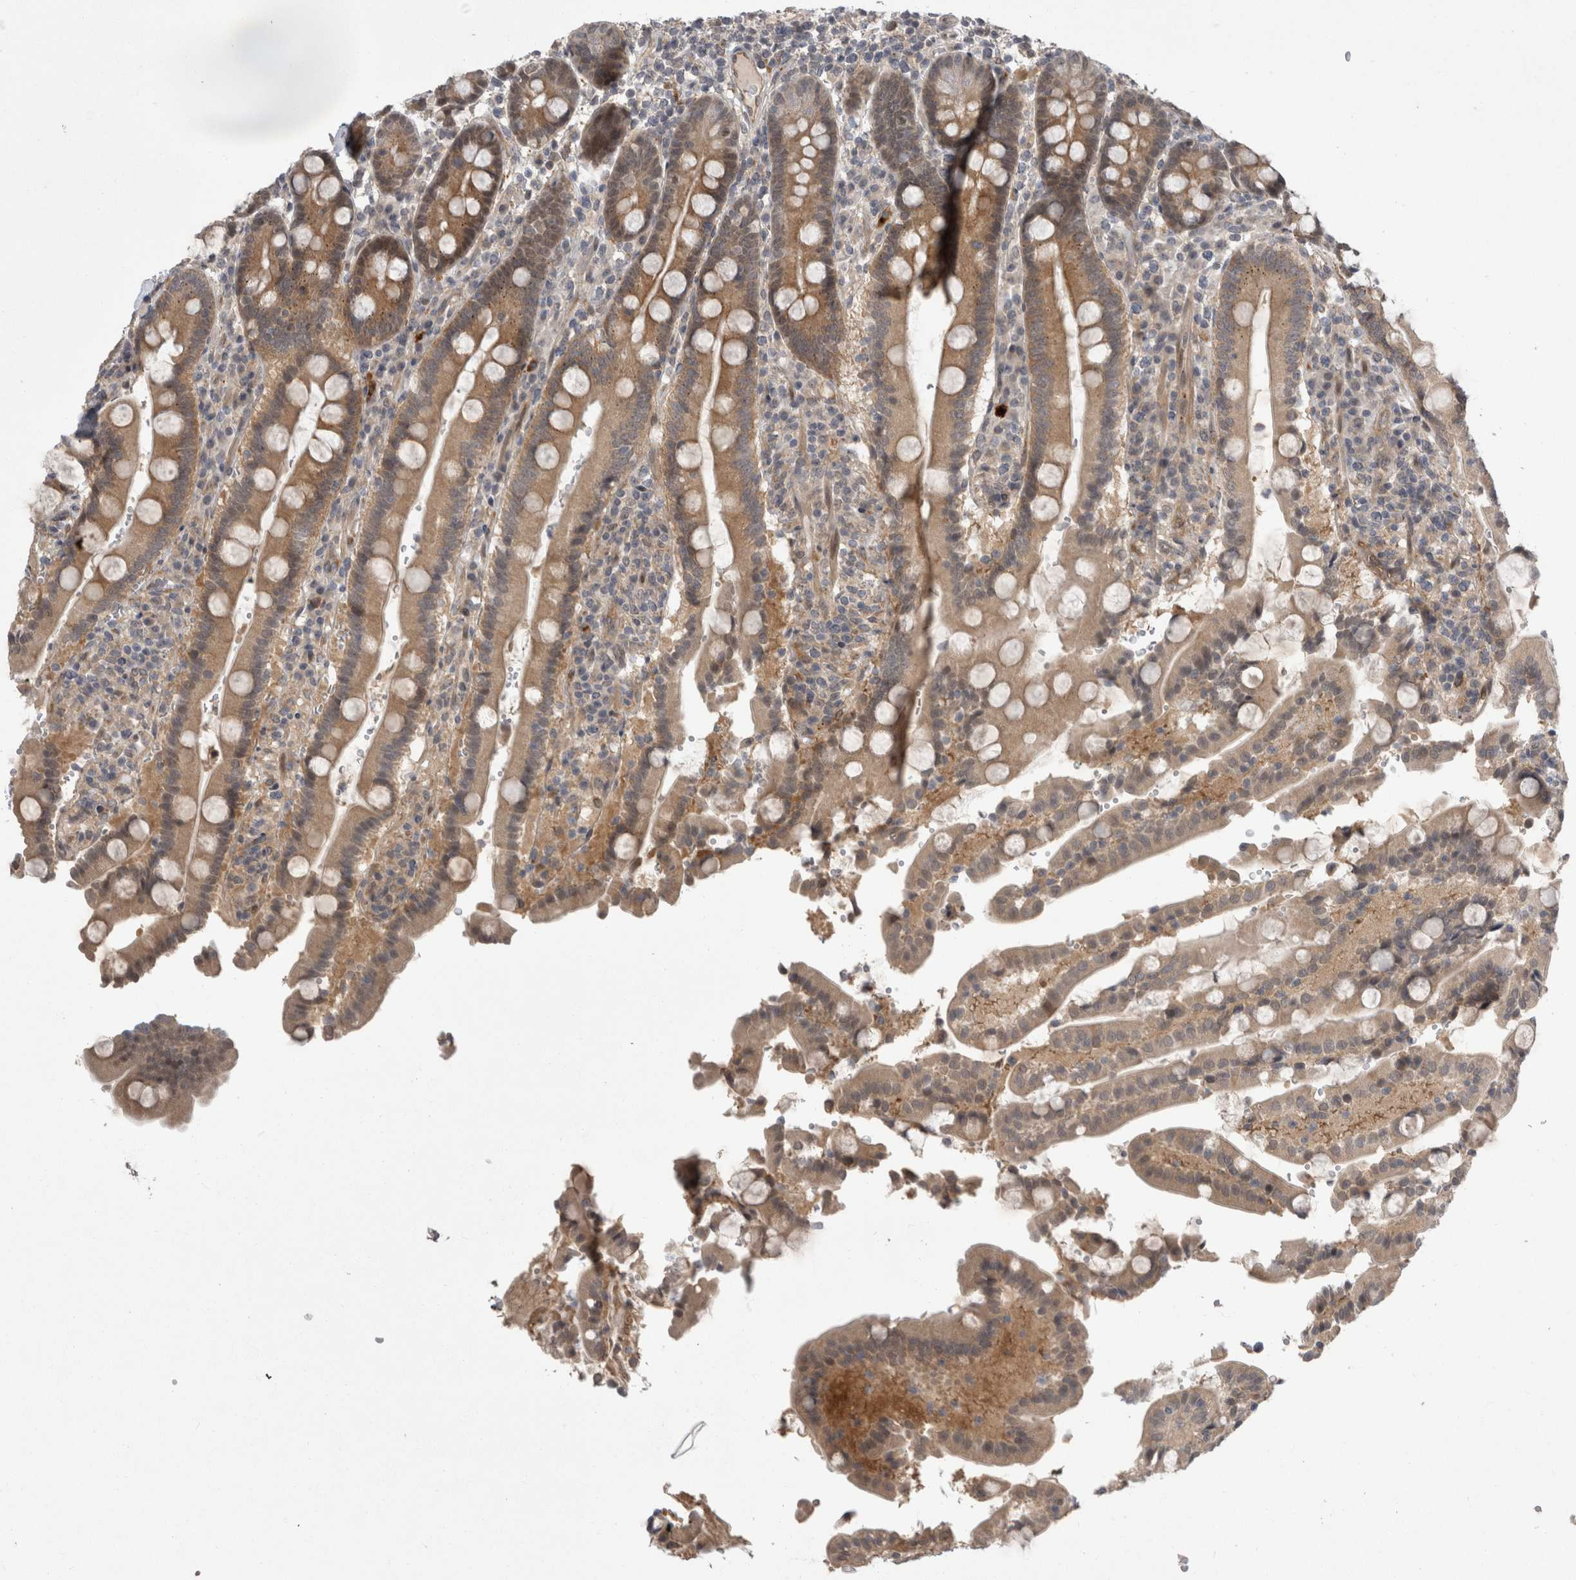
{"staining": {"intensity": "moderate", "quantity": ">75%", "location": "cytoplasmic/membranous"}, "tissue": "duodenum", "cell_type": "Glandular cells", "image_type": "normal", "snomed": [{"axis": "morphology", "description": "Normal tissue, NOS"}, {"axis": "topography", "description": "Small intestine, NOS"}], "caption": "This histopathology image demonstrates immunohistochemistry (IHC) staining of unremarkable human duodenum, with medium moderate cytoplasmic/membranous expression in approximately >75% of glandular cells.", "gene": "MTBP", "patient": {"sex": "female", "age": 71}}